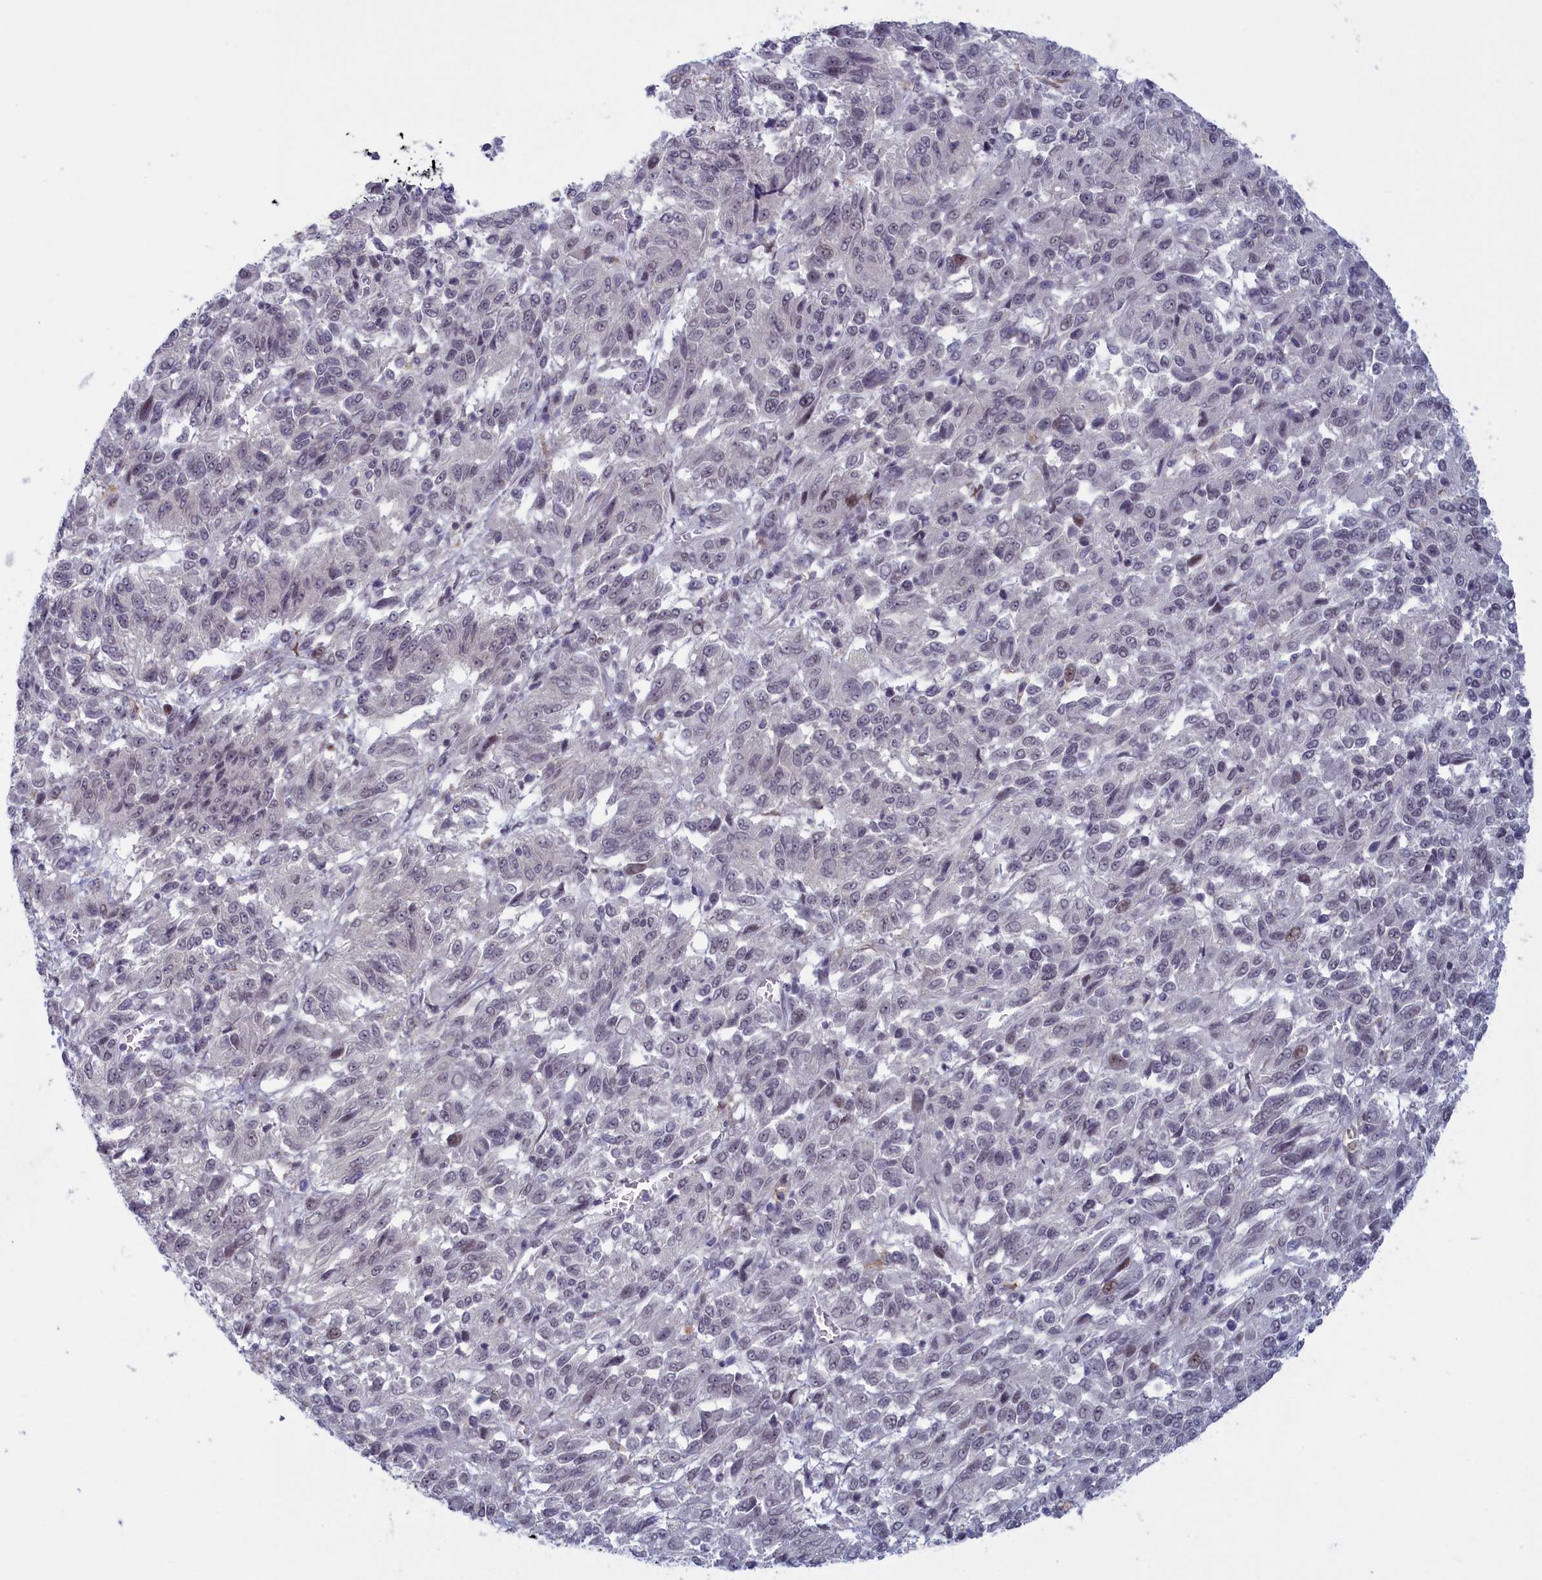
{"staining": {"intensity": "negative", "quantity": "none", "location": "none"}, "tissue": "melanoma", "cell_type": "Tumor cells", "image_type": "cancer", "snomed": [{"axis": "morphology", "description": "Malignant melanoma, Metastatic site"}, {"axis": "topography", "description": "Lung"}], "caption": "This micrograph is of melanoma stained with IHC to label a protein in brown with the nuclei are counter-stained blue. There is no positivity in tumor cells. (DAB IHC with hematoxylin counter stain).", "gene": "ATF7IP2", "patient": {"sex": "male", "age": 64}}